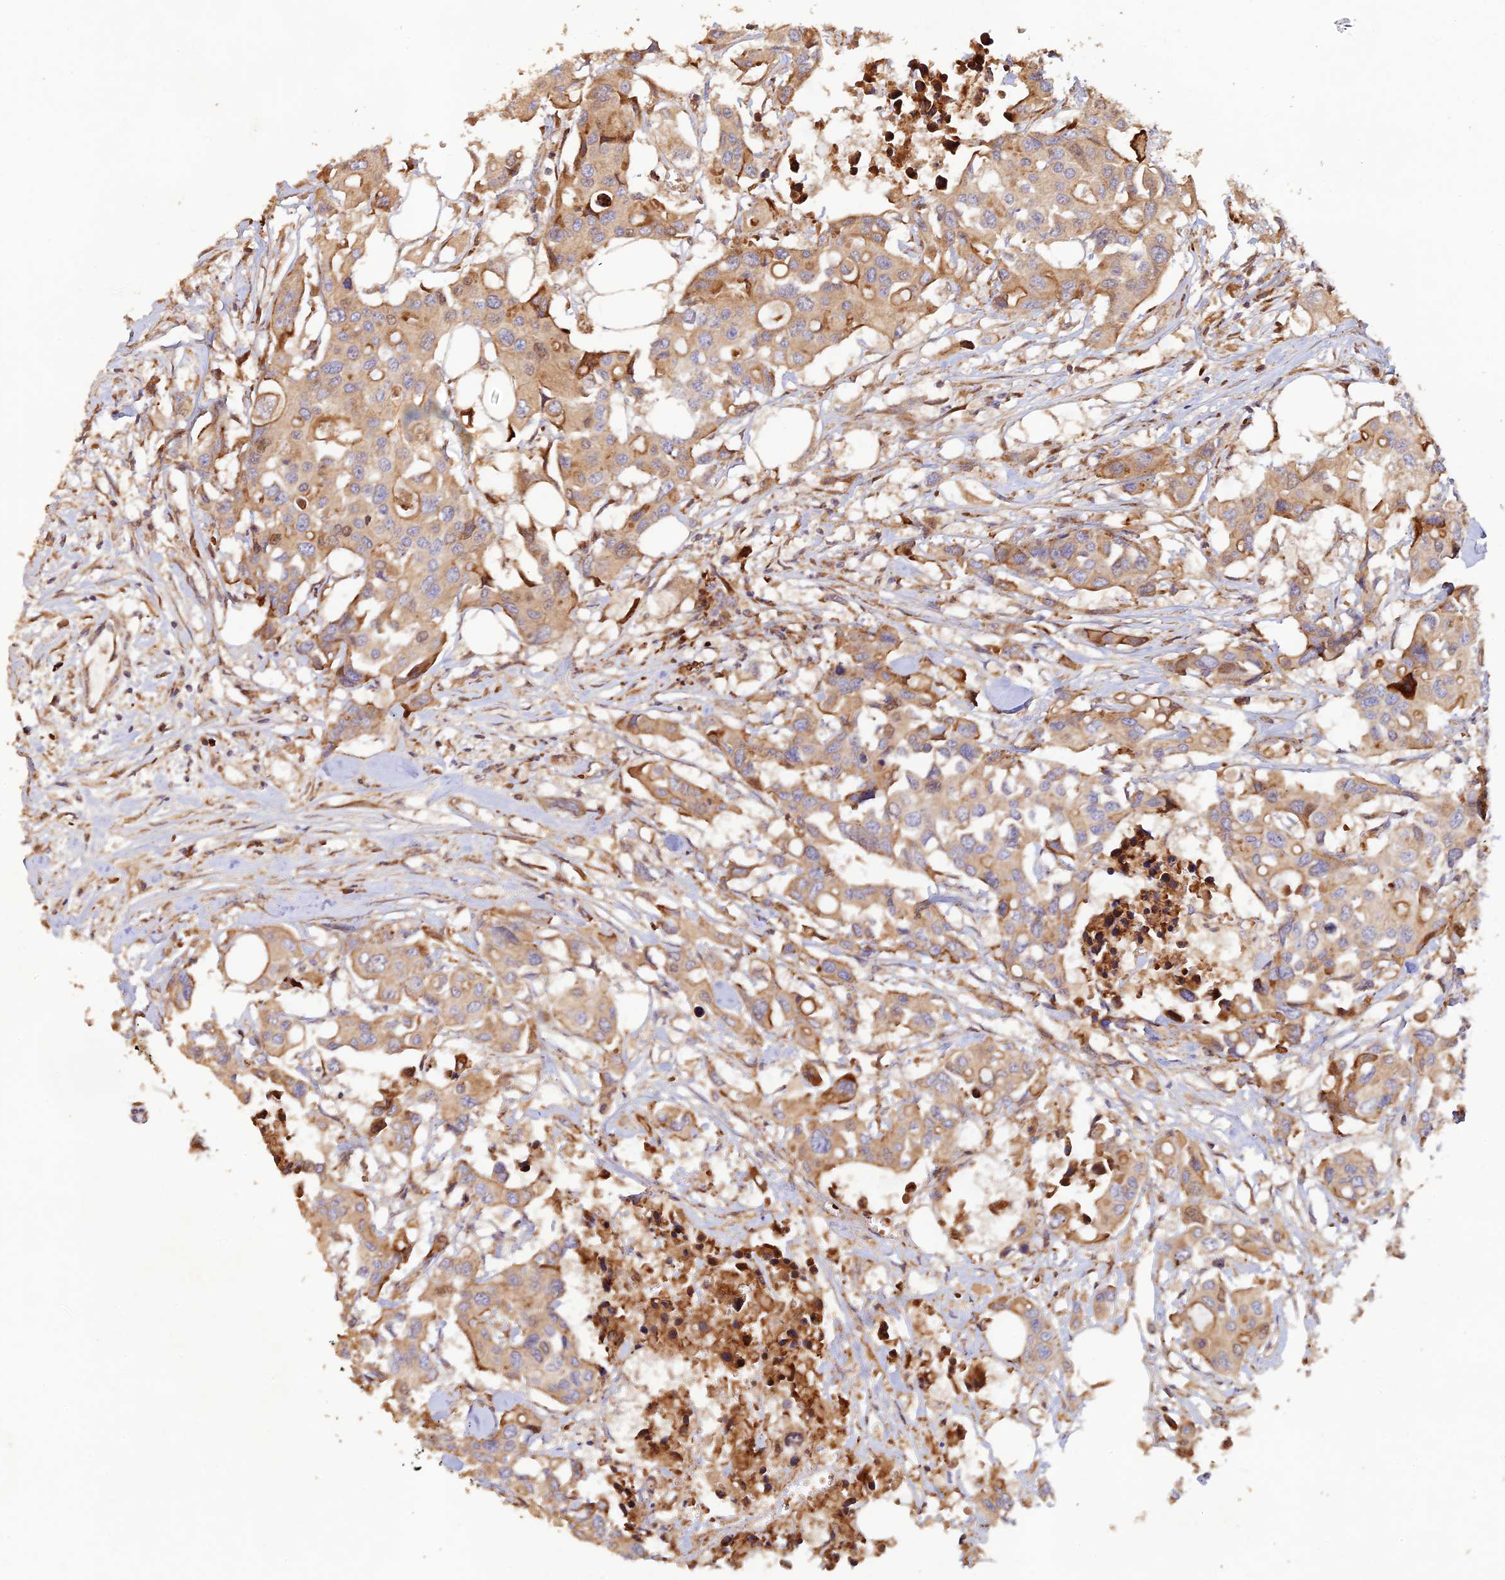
{"staining": {"intensity": "moderate", "quantity": ">75%", "location": "cytoplasmic/membranous"}, "tissue": "colorectal cancer", "cell_type": "Tumor cells", "image_type": "cancer", "snomed": [{"axis": "morphology", "description": "Adenocarcinoma, NOS"}, {"axis": "topography", "description": "Colon"}], "caption": "Brown immunohistochemical staining in colorectal adenocarcinoma demonstrates moderate cytoplasmic/membranous staining in approximately >75% of tumor cells. Using DAB (3,3'-diaminobenzidine) (brown) and hematoxylin (blue) stains, captured at high magnification using brightfield microscopy.", "gene": "GMCL1", "patient": {"sex": "male", "age": 77}}